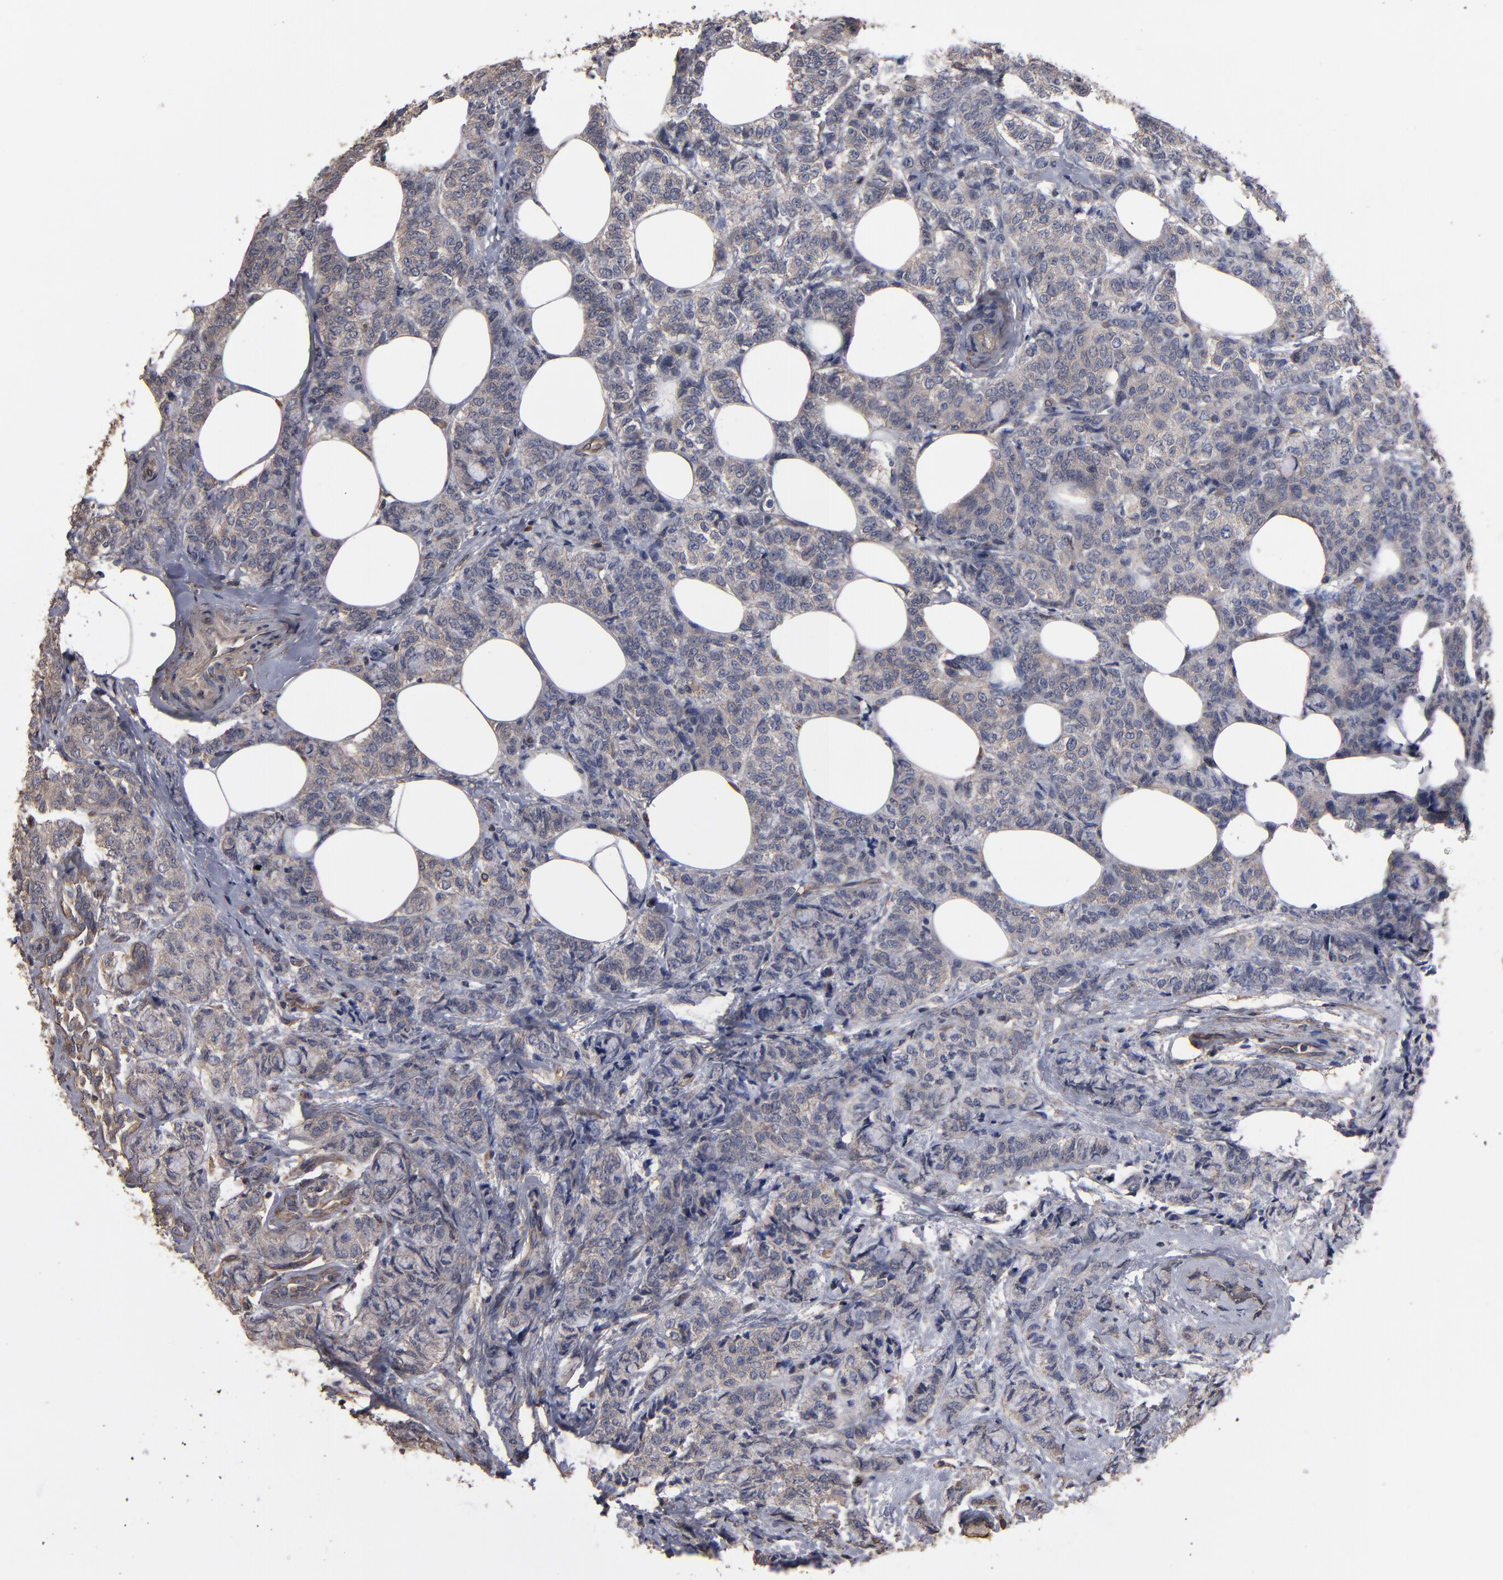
{"staining": {"intensity": "weak", "quantity": ">75%", "location": "cytoplasmic/membranous"}, "tissue": "breast cancer", "cell_type": "Tumor cells", "image_type": "cancer", "snomed": [{"axis": "morphology", "description": "Lobular carcinoma"}, {"axis": "topography", "description": "Breast"}], "caption": "Immunohistochemistry (DAB (3,3'-diaminobenzidine)) staining of lobular carcinoma (breast) demonstrates weak cytoplasmic/membranous protein expression in approximately >75% of tumor cells.", "gene": "DMD", "patient": {"sex": "female", "age": 60}}